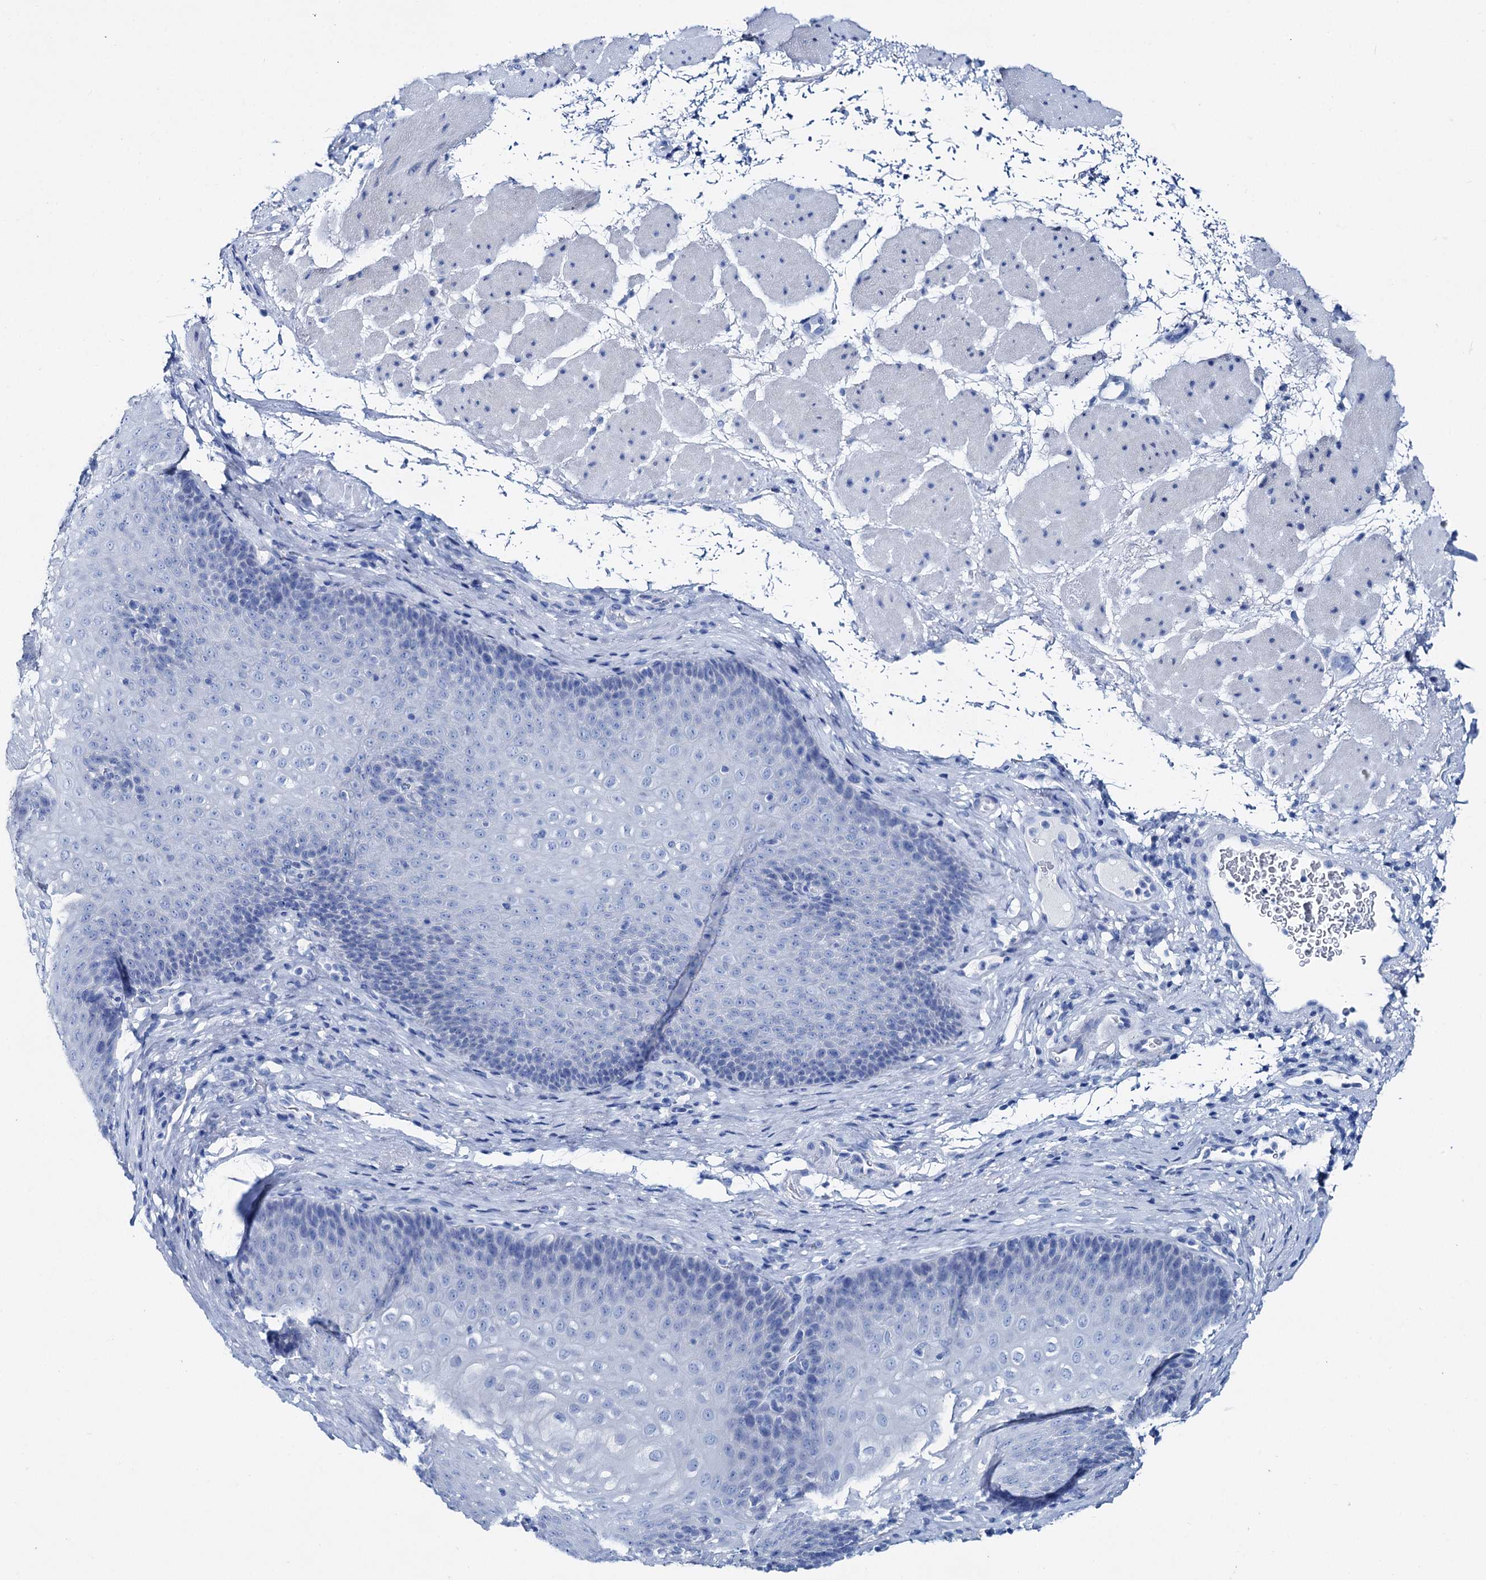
{"staining": {"intensity": "negative", "quantity": "none", "location": "none"}, "tissue": "esophagus", "cell_type": "Squamous epithelial cells", "image_type": "normal", "snomed": [{"axis": "morphology", "description": "Normal tissue, NOS"}, {"axis": "topography", "description": "Esophagus"}], "caption": "Human esophagus stained for a protein using IHC shows no positivity in squamous epithelial cells.", "gene": "BRINP1", "patient": {"sex": "female", "age": 66}}